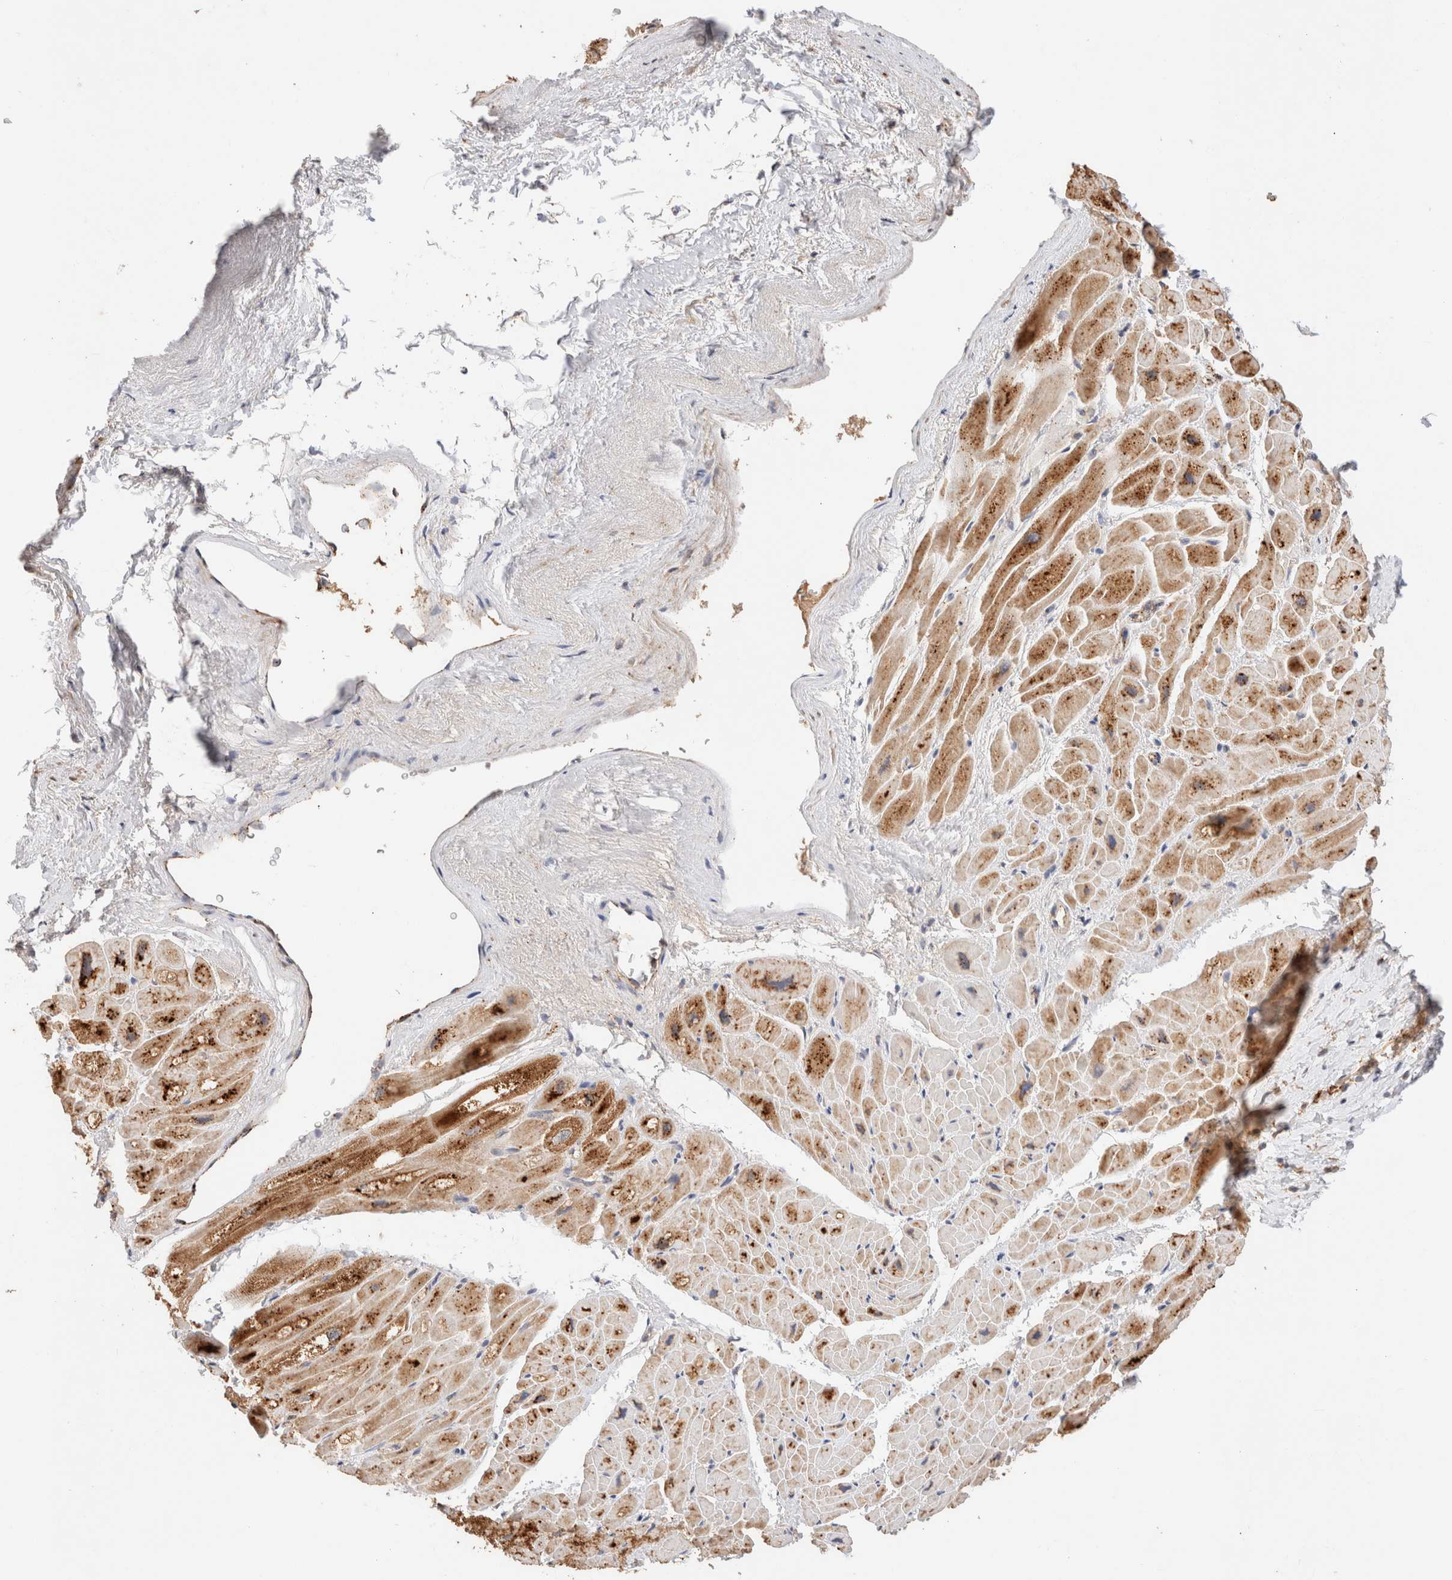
{"staining": {"intensity": "moderate", "quantity": ">75%", "location": "cytoplasmic/membranous"}, "tissue": "heart muscle", "cell_type": "Cardiomyocytes", "image_type": "normal", "snomed": [{"axis": "morphology", "description": "Normal tissue, NOS"}, {"axis": "topography", "description": "Heart"}], "caption": "Heart muscle stained with a protein marker reveals moderate staining in cardiomyocytes.", "gene": "RABEPK", "patient": {"sex": "male", "age": 49}}